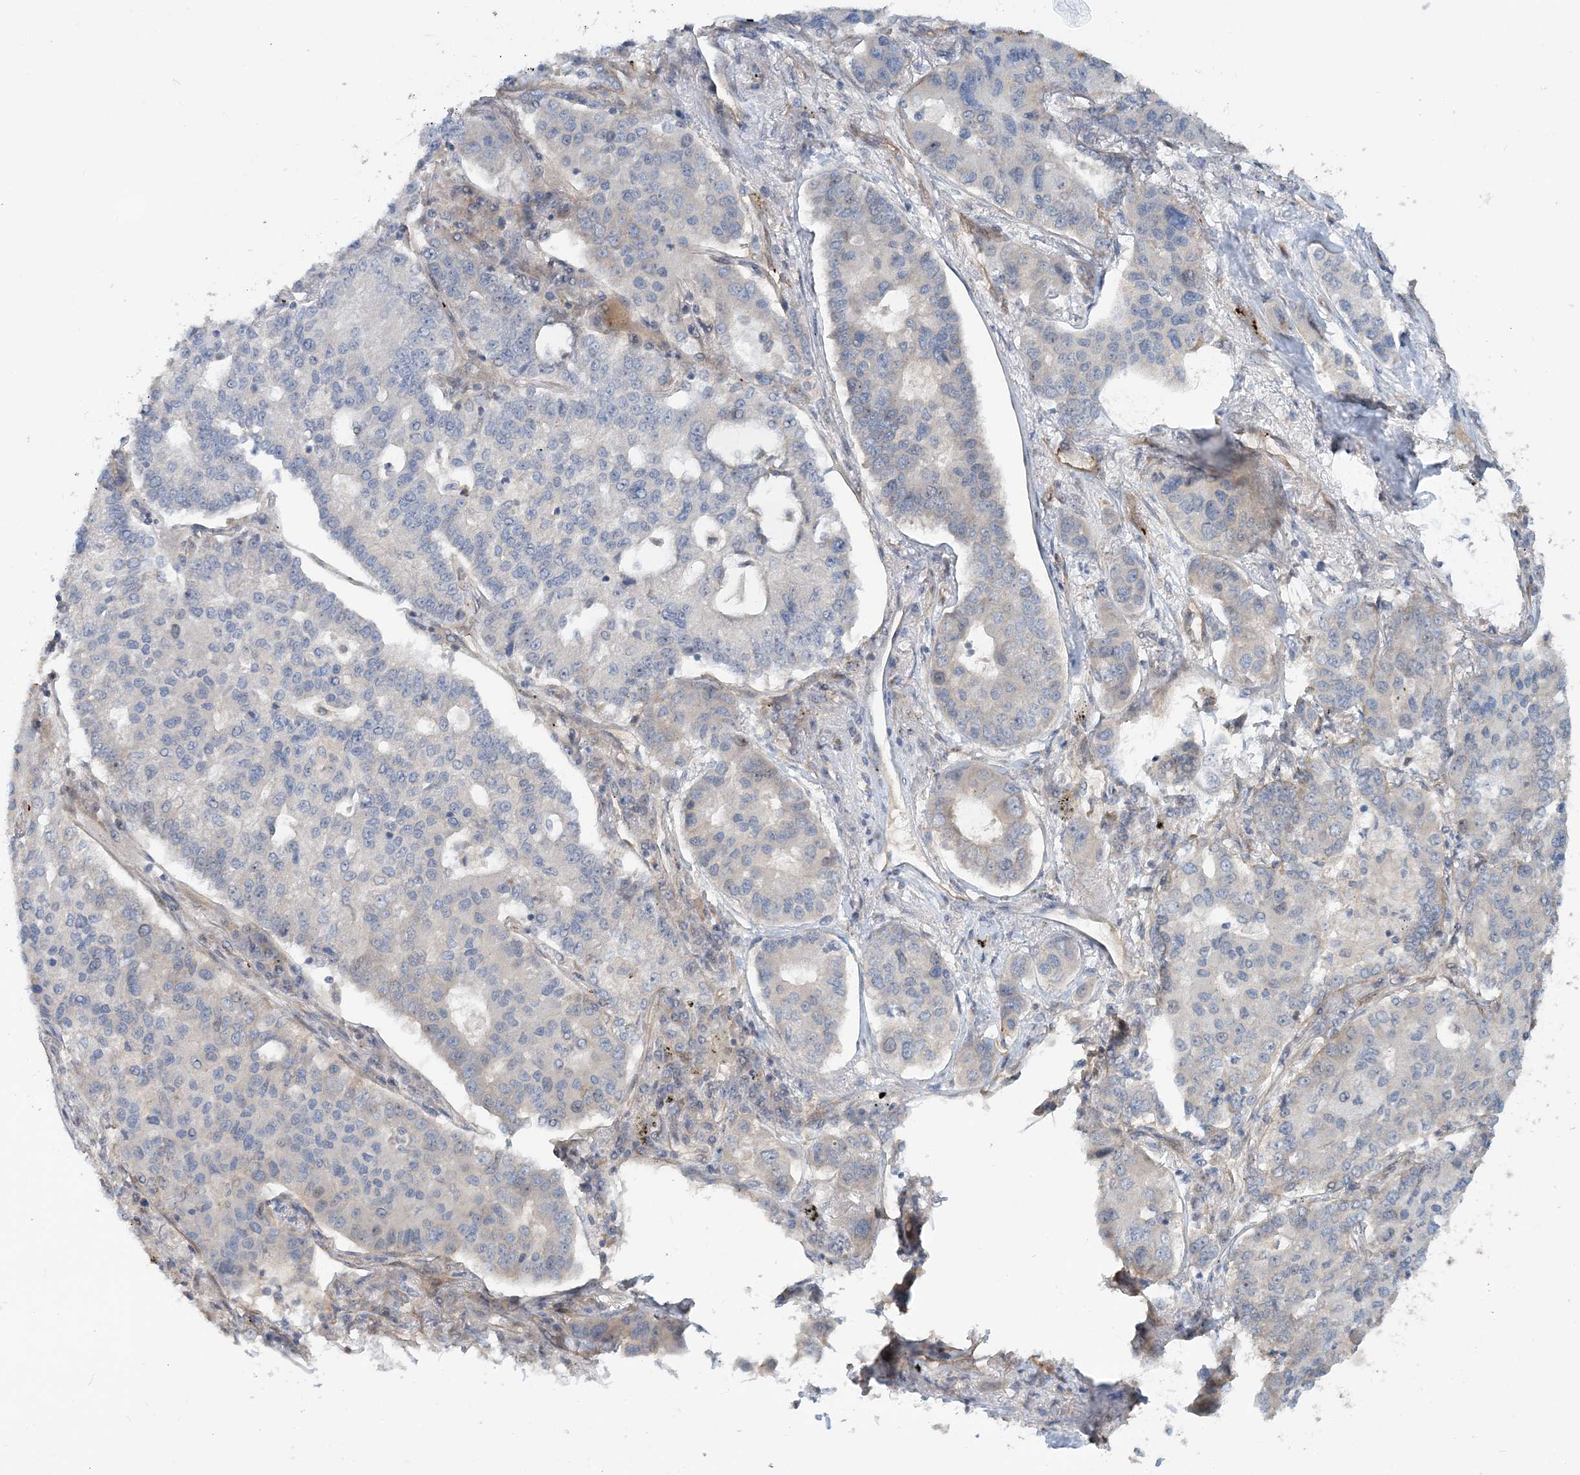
{"staining": {"intensity": "negative", "quantity": "none", "location": "none"}, "tissue": "lung cancer", "cell_type": "Tumor cells", "image_type": "cancer", "snomed": [{"axis": "morphology", "description": "Adenocarcinoma, NOS"}, {"axis": "topography", "description": "Lung"}], "caption": "An image of human adenocarcinoma (lung) is negative for staining in tumor cells. The staining was performed using DAB to visualize the protein expression in brown, while the nuclei were stained in blue with hematoxylin (Magnification: 20x).", "gene": "GEMIN5", "patient": {"sex": "male", "age": 49}}